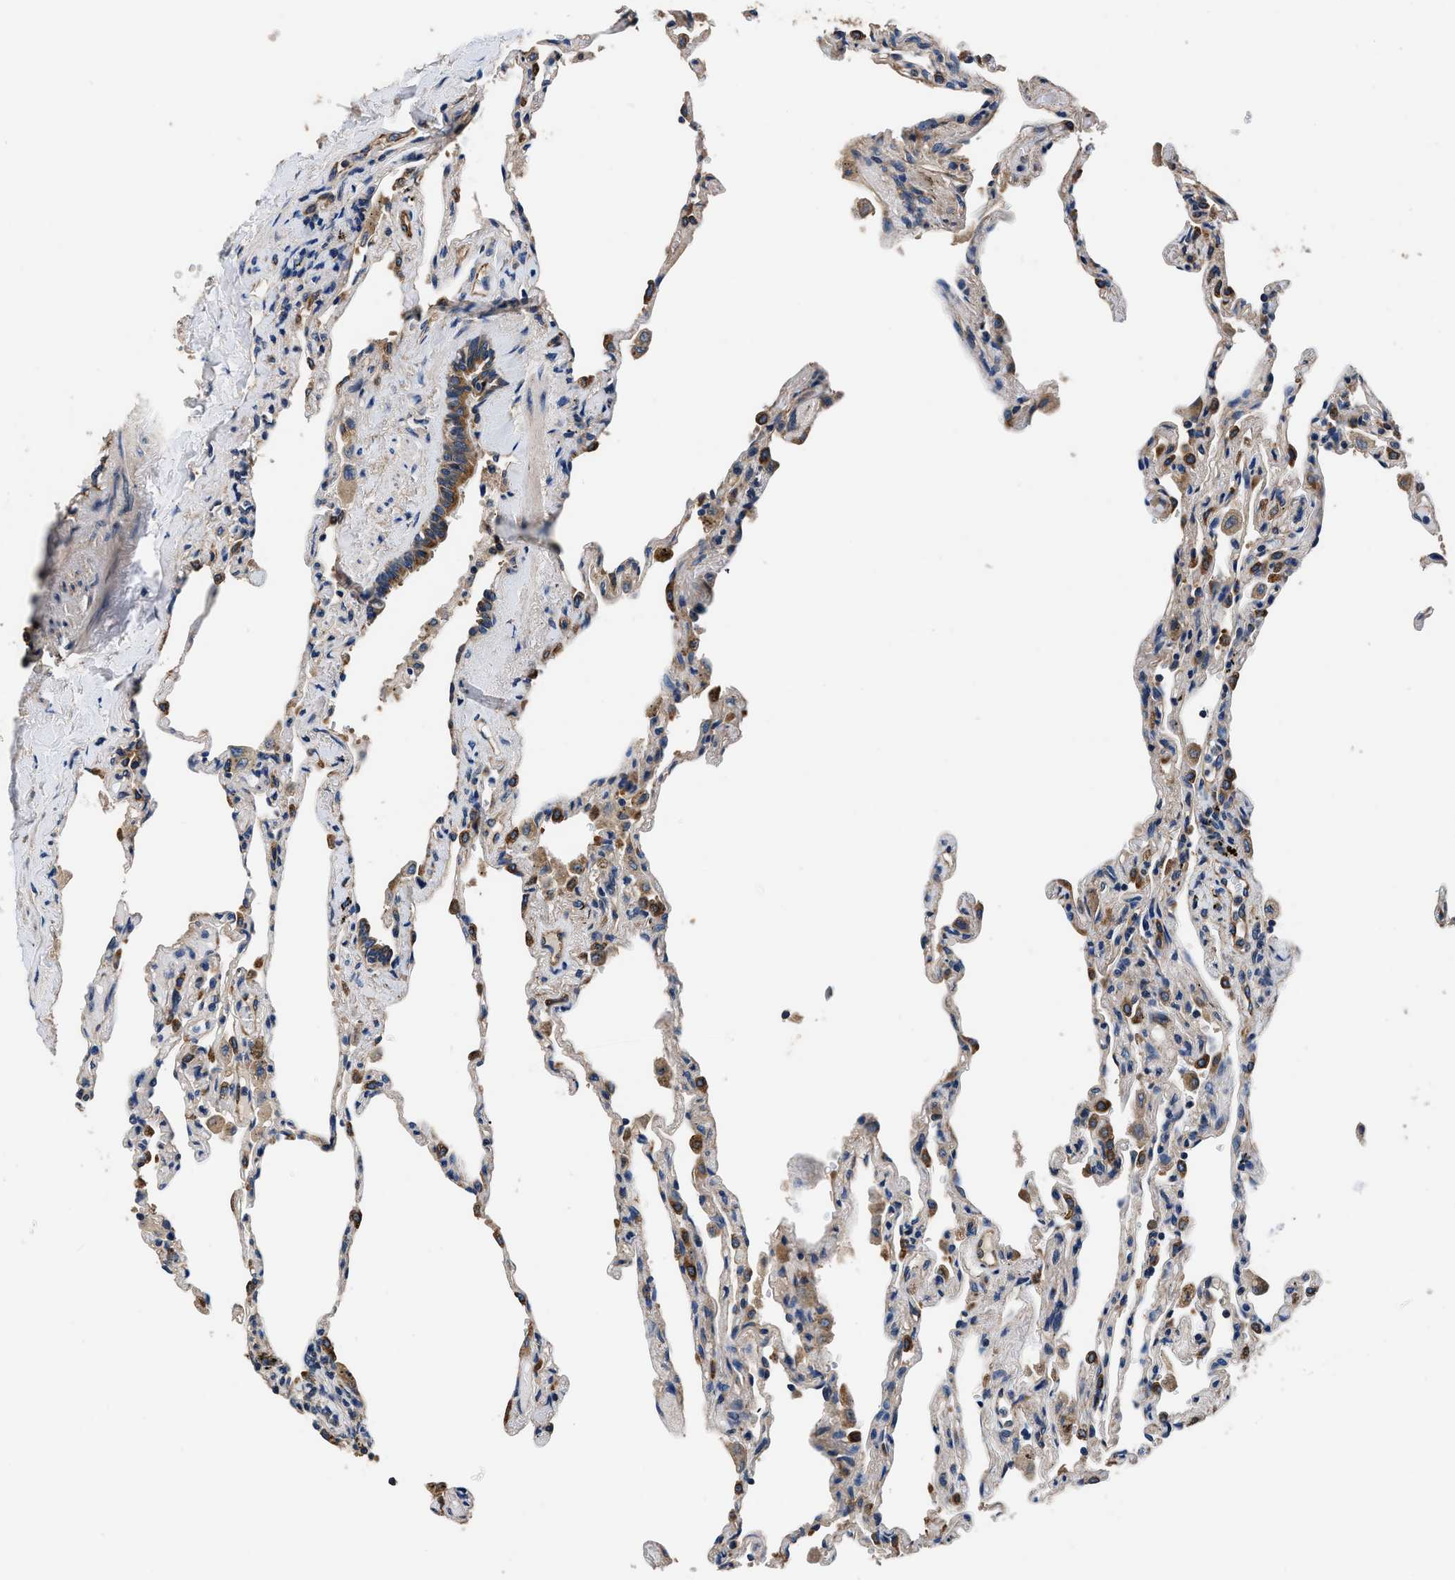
{"staining": {"intensity": "moderate", "quantity": "<25%", "location": "cytoplasmic/membranous"}, "tissue": "lung", "cell_type": "Alveolar cells", "image_type": "normal", "snomed": [{"axis": "morphology", "description": "Normal tissue, NOS"}, {"axis": "topography", "description": "Lung"}], "caption": "Immunohistochemistry (IHC) image of unremarkable lung stained for a protein (brown), which exhibits low levels of moderate cytoplasmic/membranous staining in approximately <25% of alveolar cells.", "gene": "DHRS7B", "patient": {"sex": "male", "age": 59}}